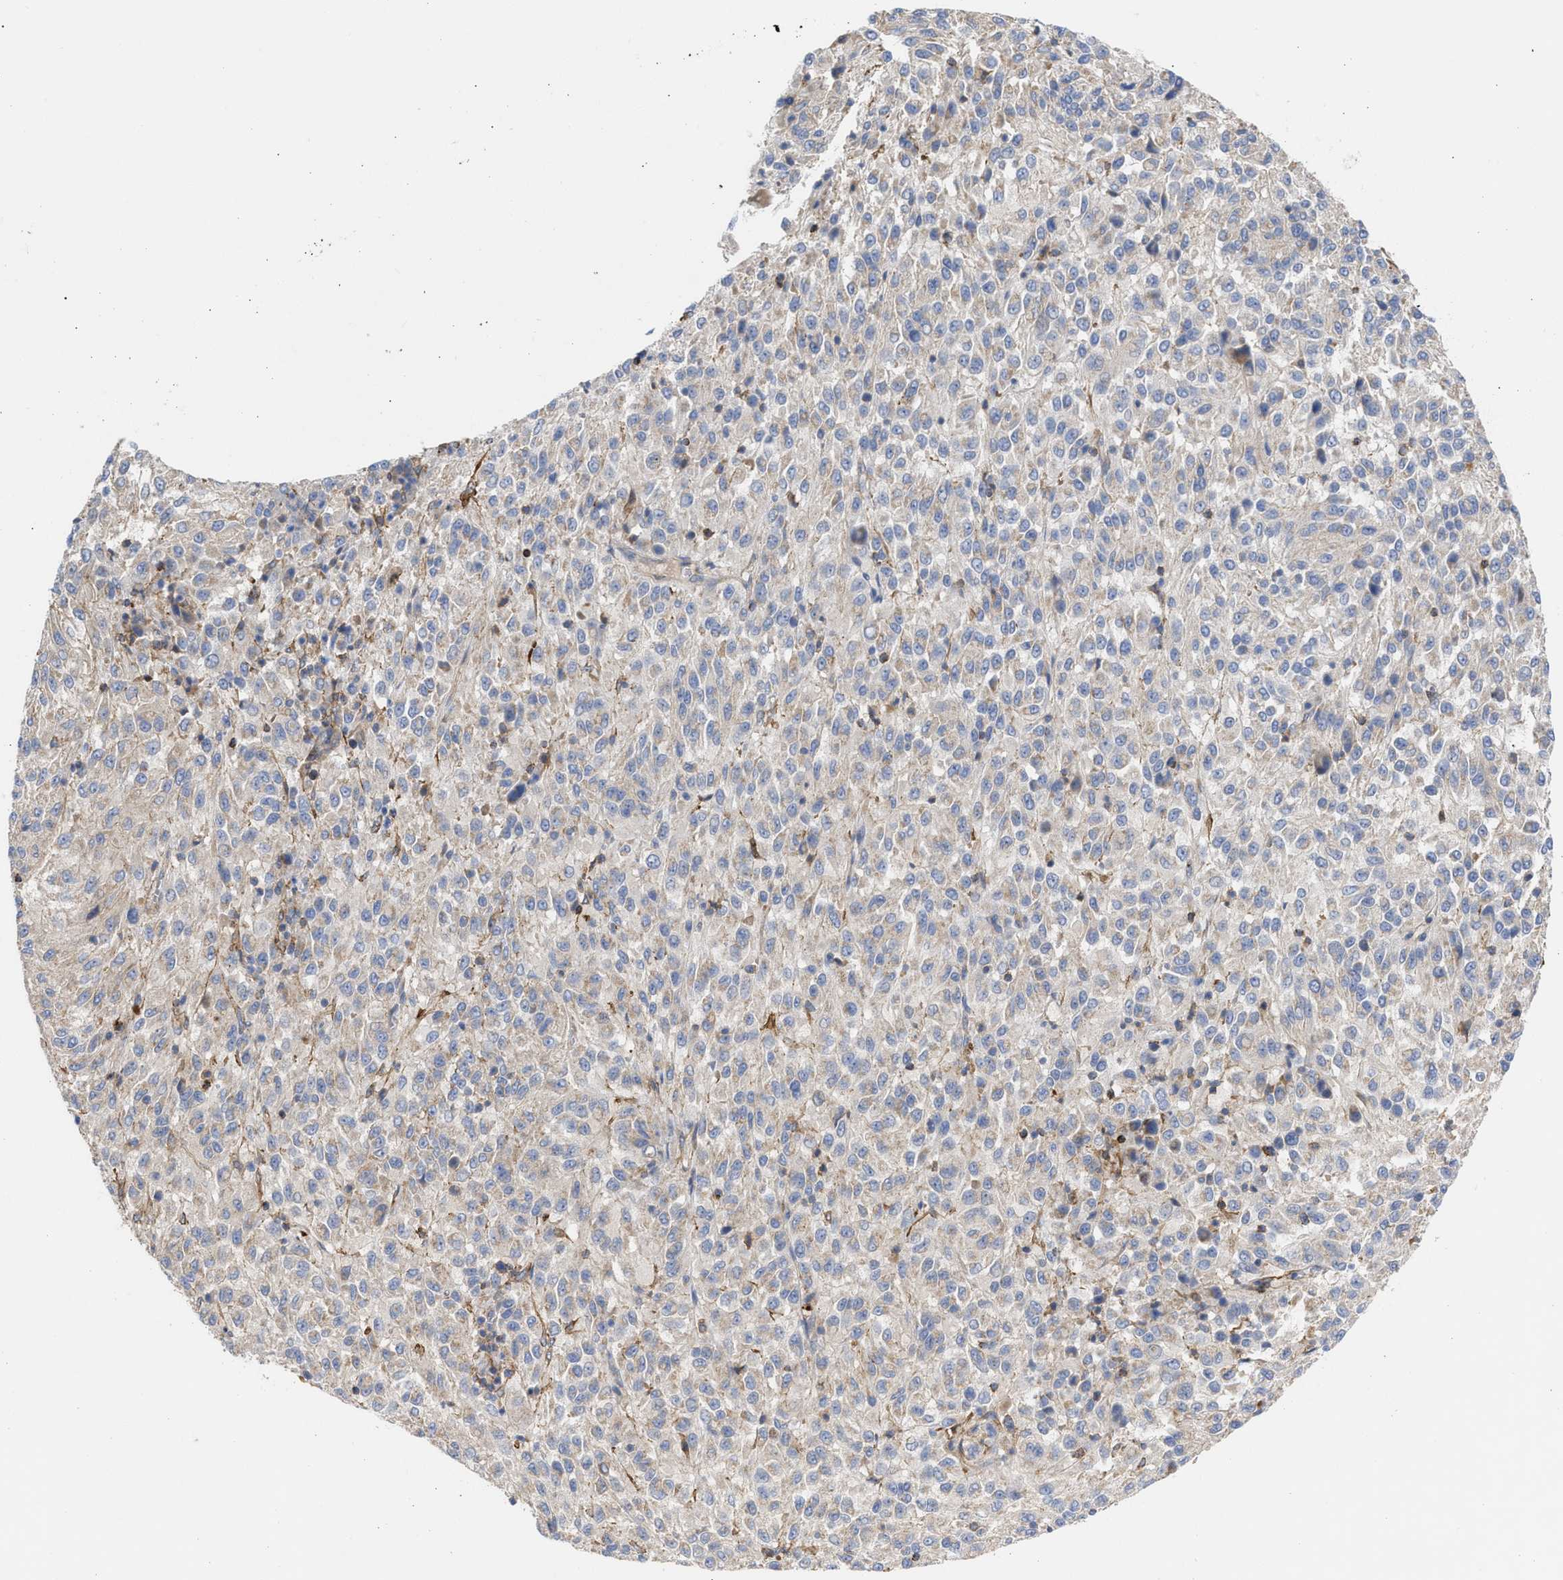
{"staining": {"intensity": "negative", "quantity": "none", "location": "none"}, "tissue": "melanoma", "cell_type": "Tumor cells", "image_type": "cancer", "snomed": [{"axis": "morphology", "description": "Malignant melanoma, Metastatic site"}, {"axis": "topography", "description": "Lung"}], "caption": "Tumor cells are negative for brown protein staining in melanoma.", "gene": "HS3ST5", "patient": {"sex": "male", "age": 64}}